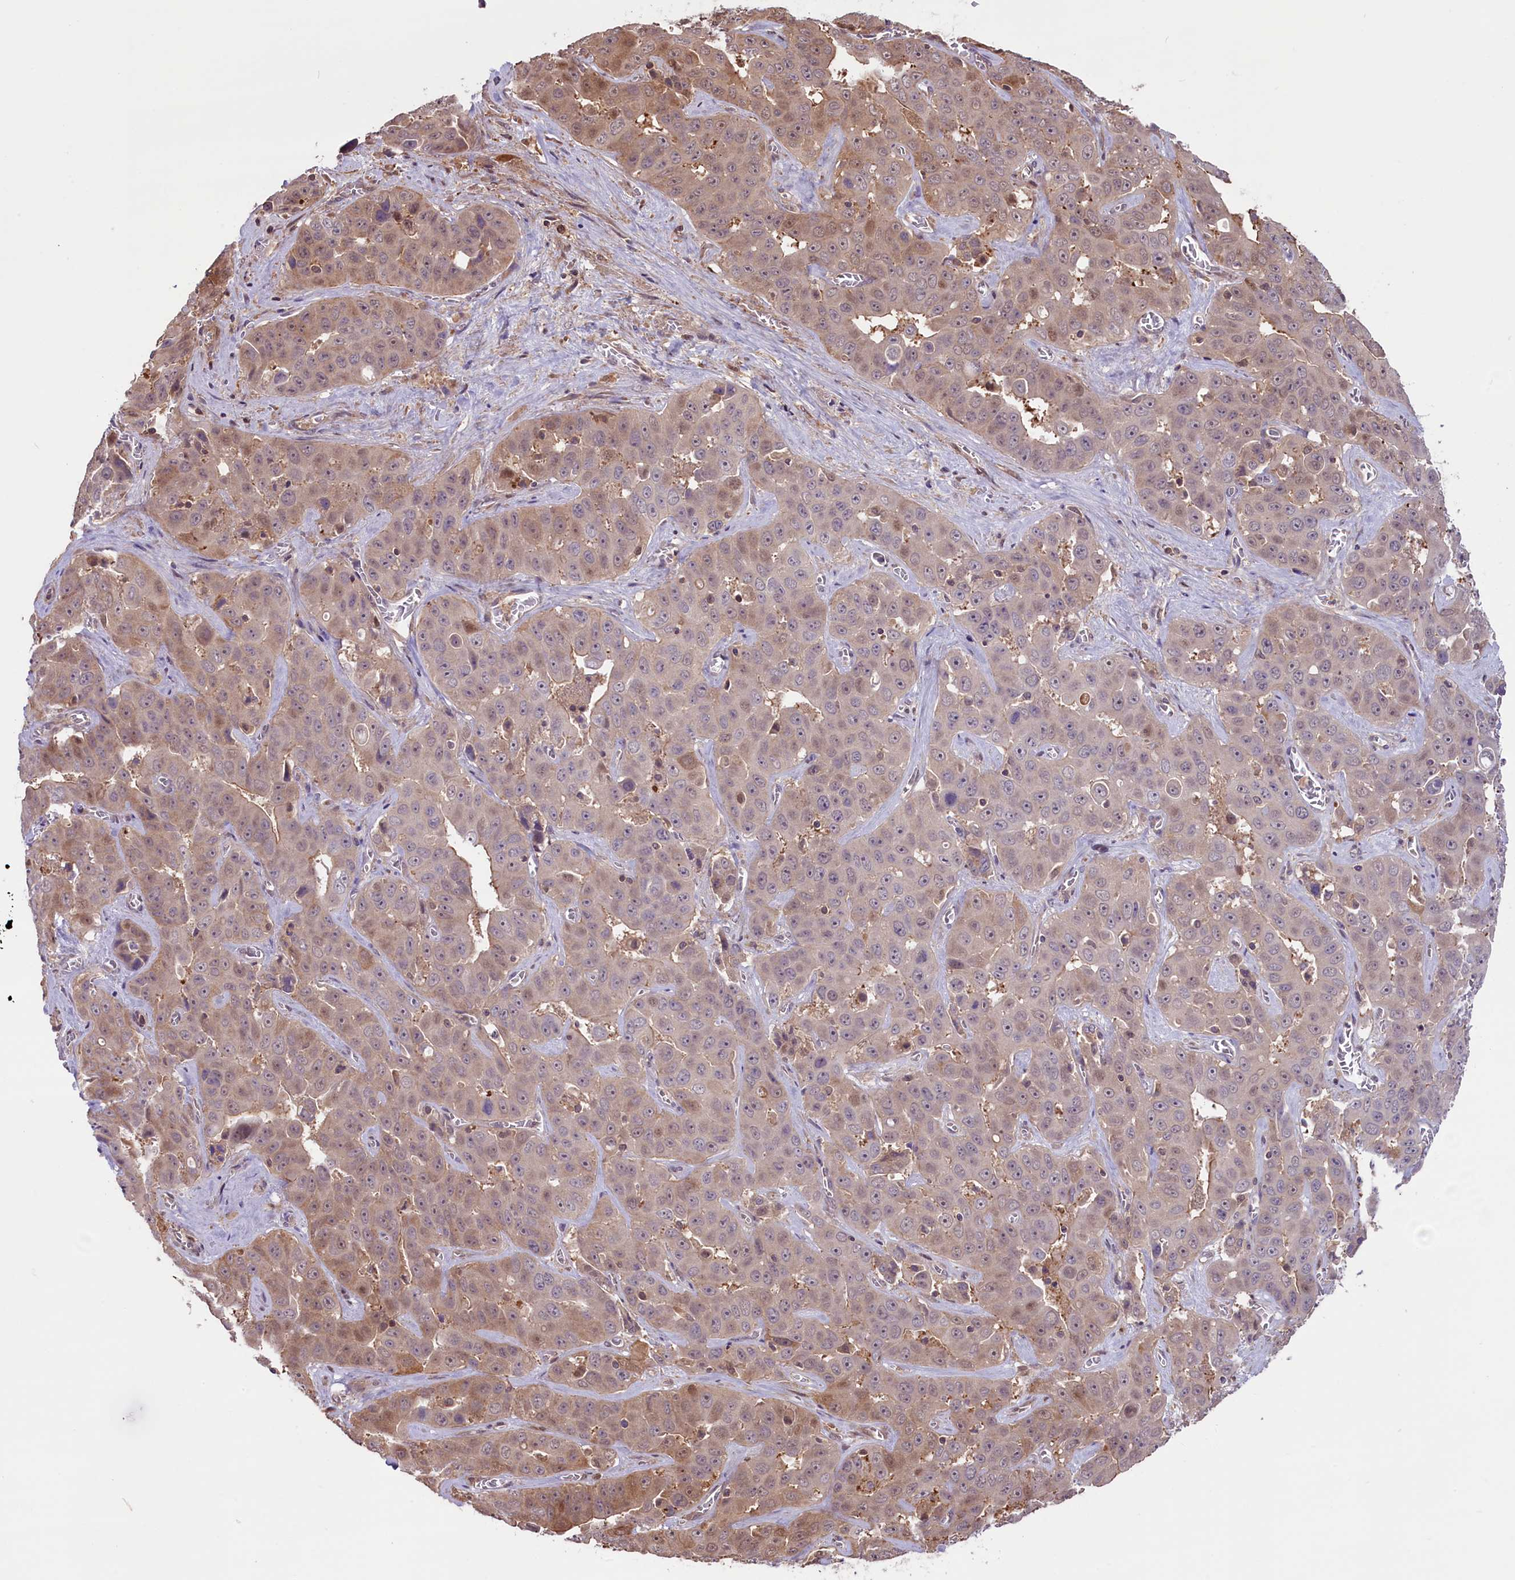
{"staining": {"intensity": "weak", "quantity": "25%-75%", "location": "cytoplasmic/membranous"}, "tissue": "liver cancer", "cell_type": "Tumor cells", "image_type": "cancer", "snomed": [{"axis": "morphology", "description": "Cholangiocarcinoma"}, {"axis": "topography", "description": "Liver"}], "caption": "Immunohistochemical staining of cholangiocarcinoma (liver) demonstrates low levels of weak cytoplasmic/membranous staining in about 25%-75% of tumor cells.", "gene": "RIC8A", "patient": {"sex": "female", "age": 52}}